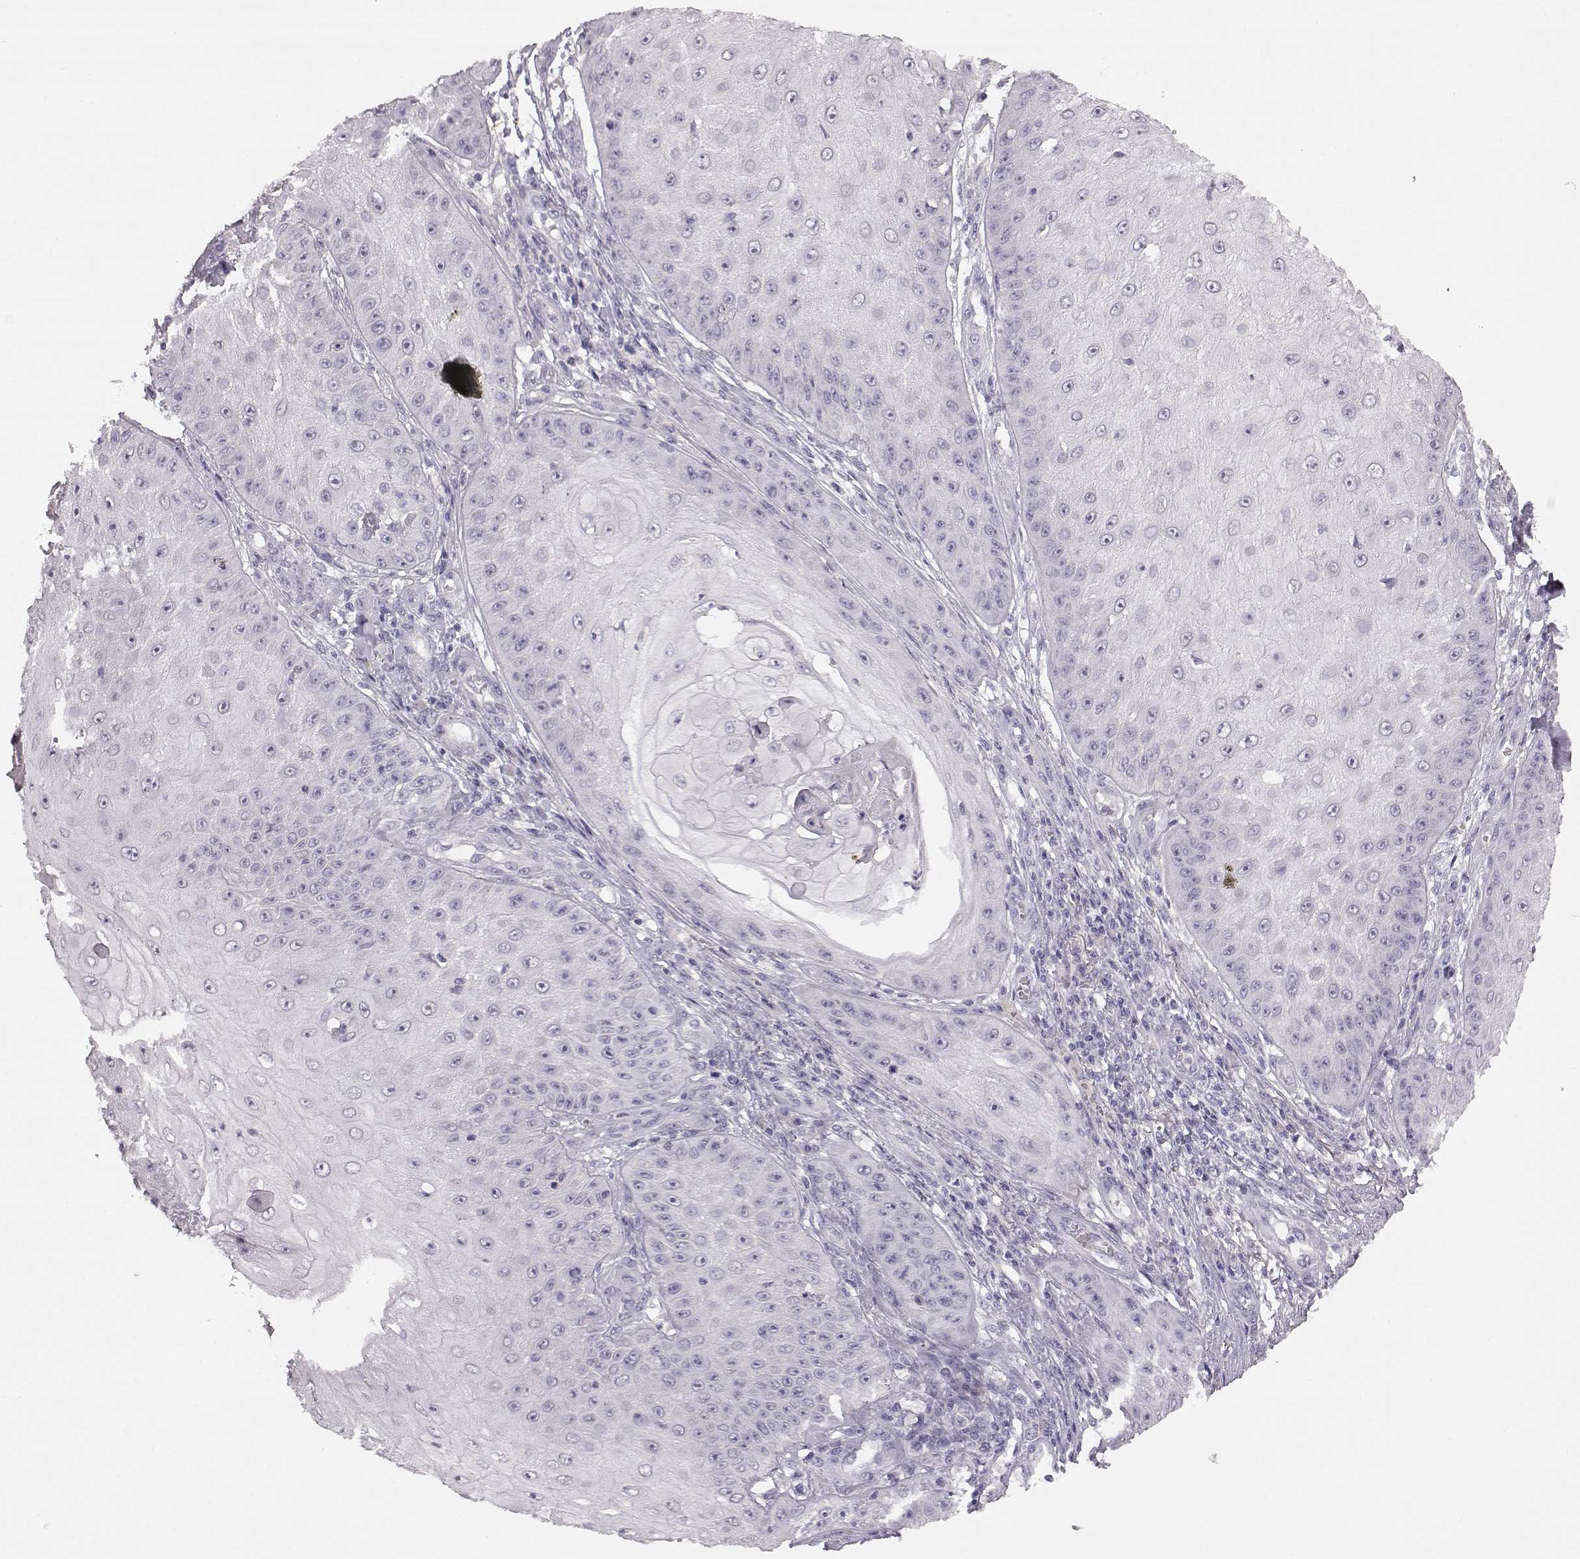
{"staining": {"intensity": "negative", "quantity": "none", "location": "none"}, "tissue": "skin cancer", "cell_type": "Tumor cells", "image_type": "cancer", "snomed": [{"axis": "morphology", "description": "Squamous cell carcinoma, NOS"}, {"axis": "topography", "description": "Skin"}], "caption": "Immunohistochemistry (IHC) of human skin squamous cell carcinoma demonstrates no positivity in tumor cells.", "gene": "SPAG17", "patient": {"sex": "male", "age": 70}}